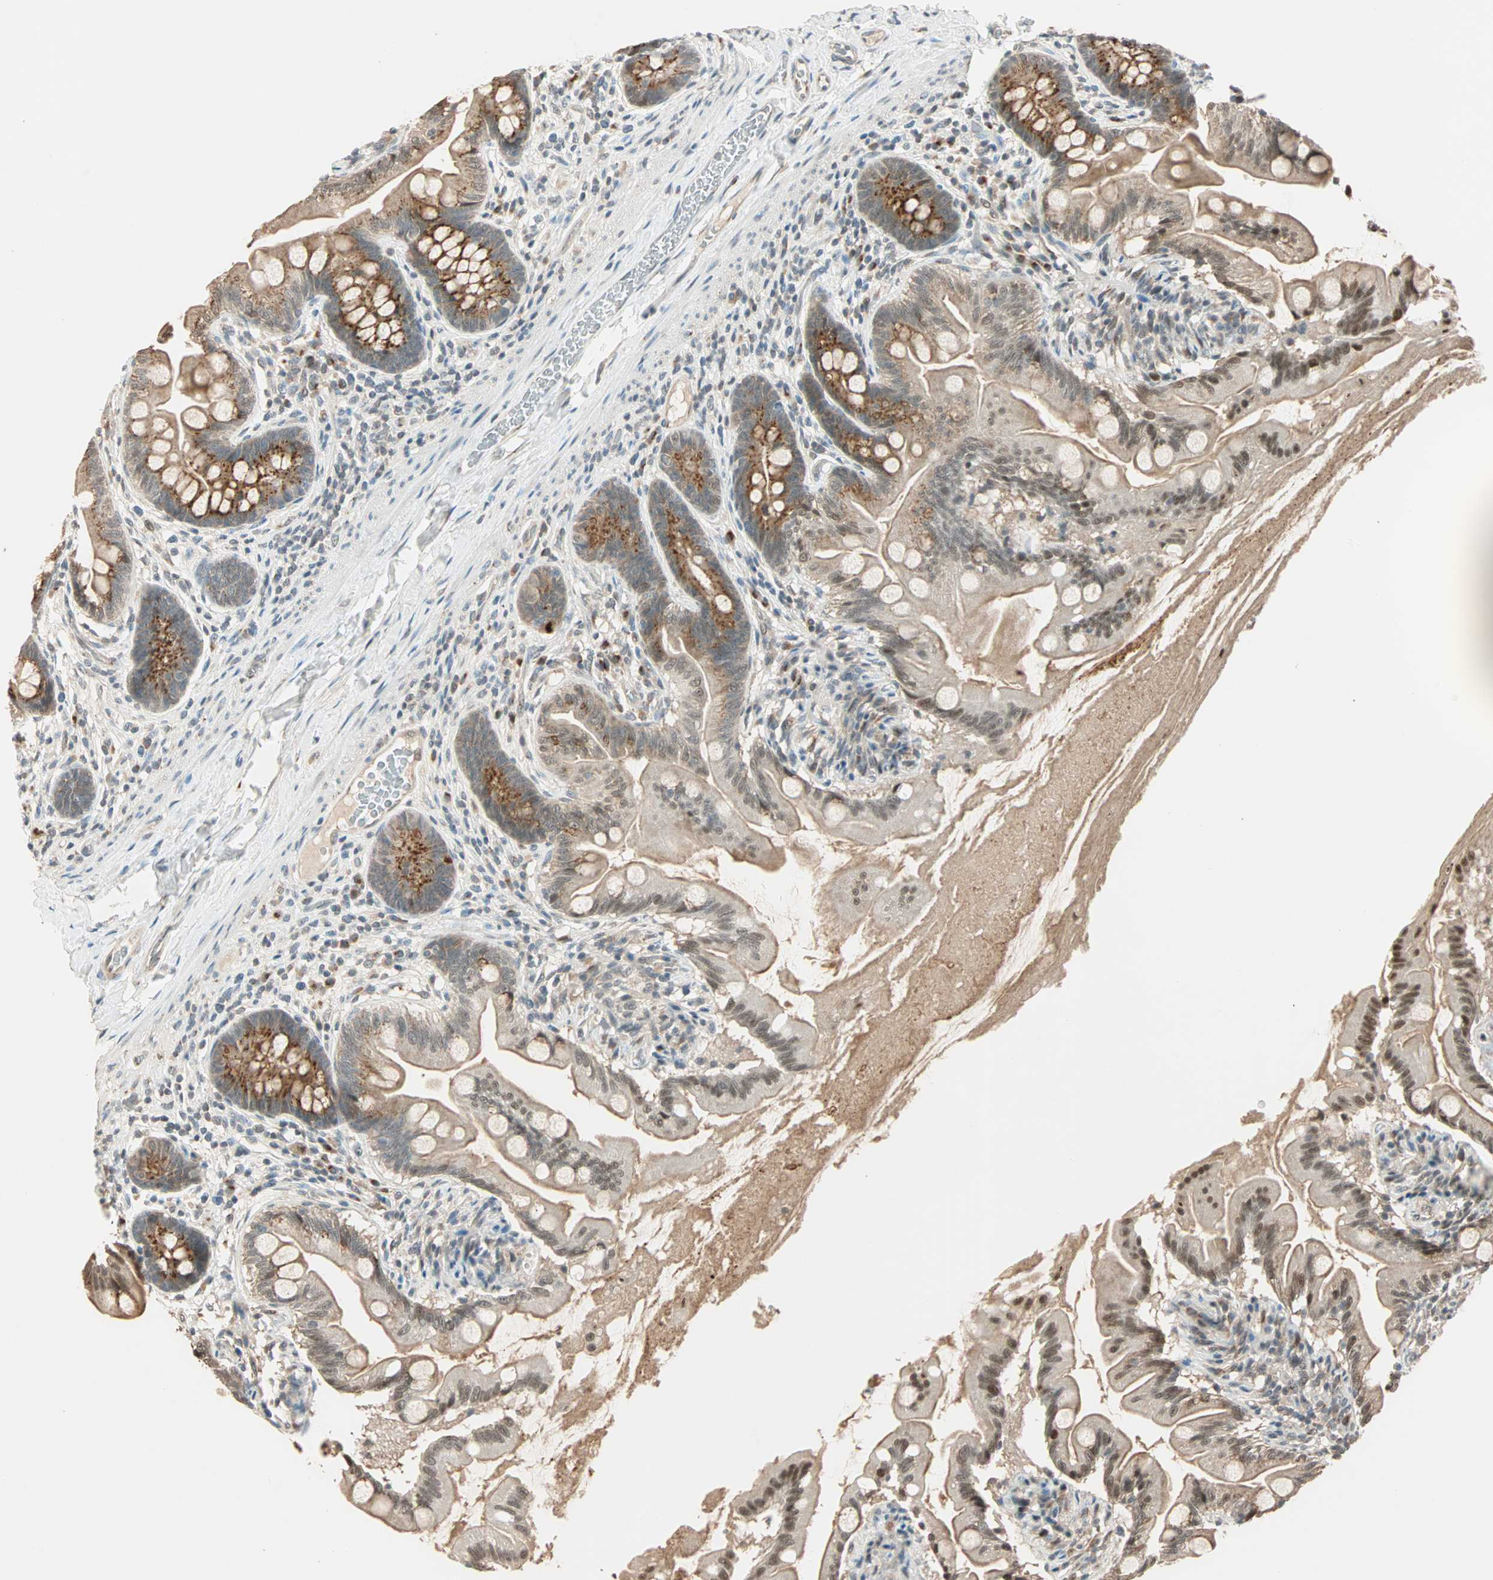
{"staining": {"intensity": "weak", "quantity": "25%-75%", "location": "cytoplasmic/membranous,nuclear"}, "tissue": "small intestine", "cell_type": "Glandular cells", "image_type": "normal", "snomed": [{"axis": "morphology", "description": "Normal tissue, NOS"}, {"axis": "topography", "description": "Small intestine"}], "caption": "Protein analysis of unremarkable small intestine reveals weak cytoplasmic/membranous,nuclear staining in approximately 25%-75% of glandular cells.", "gene": "PRDM2", "patient": {"sex": "female", "age": 56}}